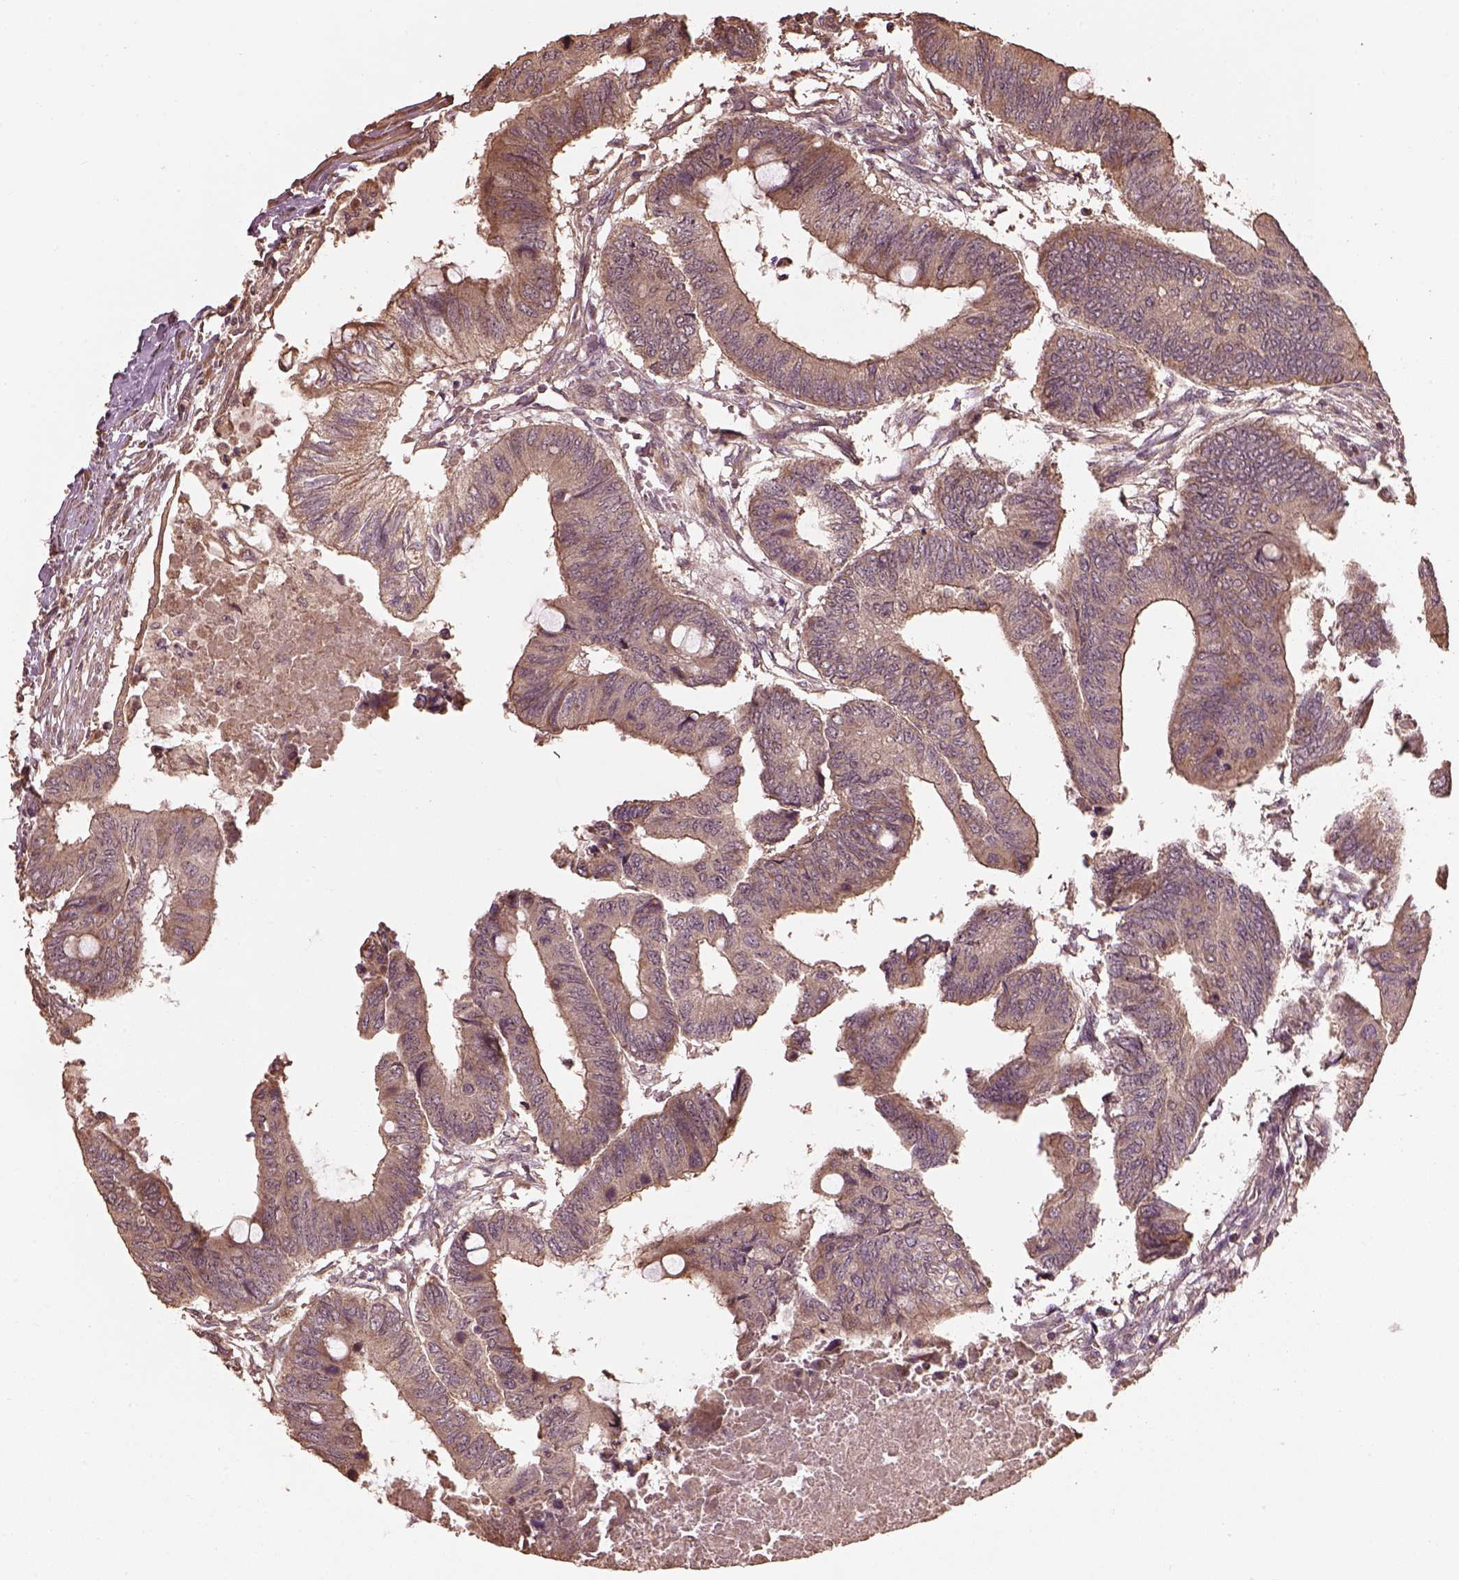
{"staining": {"intensity": "moderate", "quantity": "<25%", "location": "cytoplasmic/membranous"}, "tissue": "colorectal cancer", "cell_type": "Tumor cells", "image_type": "cancer", "snomed": [{"axis": "morphology", "description": "Normal tissue, NOS"}, {"axis": "morphology", "description": "Adenocarcinoma, NOS"}, {"axis": "topography", "description": "Rectum"}, {"axis": "topography", "description": "Peripheral nerve tissue"}], "caption": "Immunohistochemistry (IHC) (DAB) staining of colorectal cancer displays moderate cytoplasmic/membranous protein positivity in about <25% of tumor cells.", "gene": "METTL4", "patient": {"sex": "male", "age": 92}}